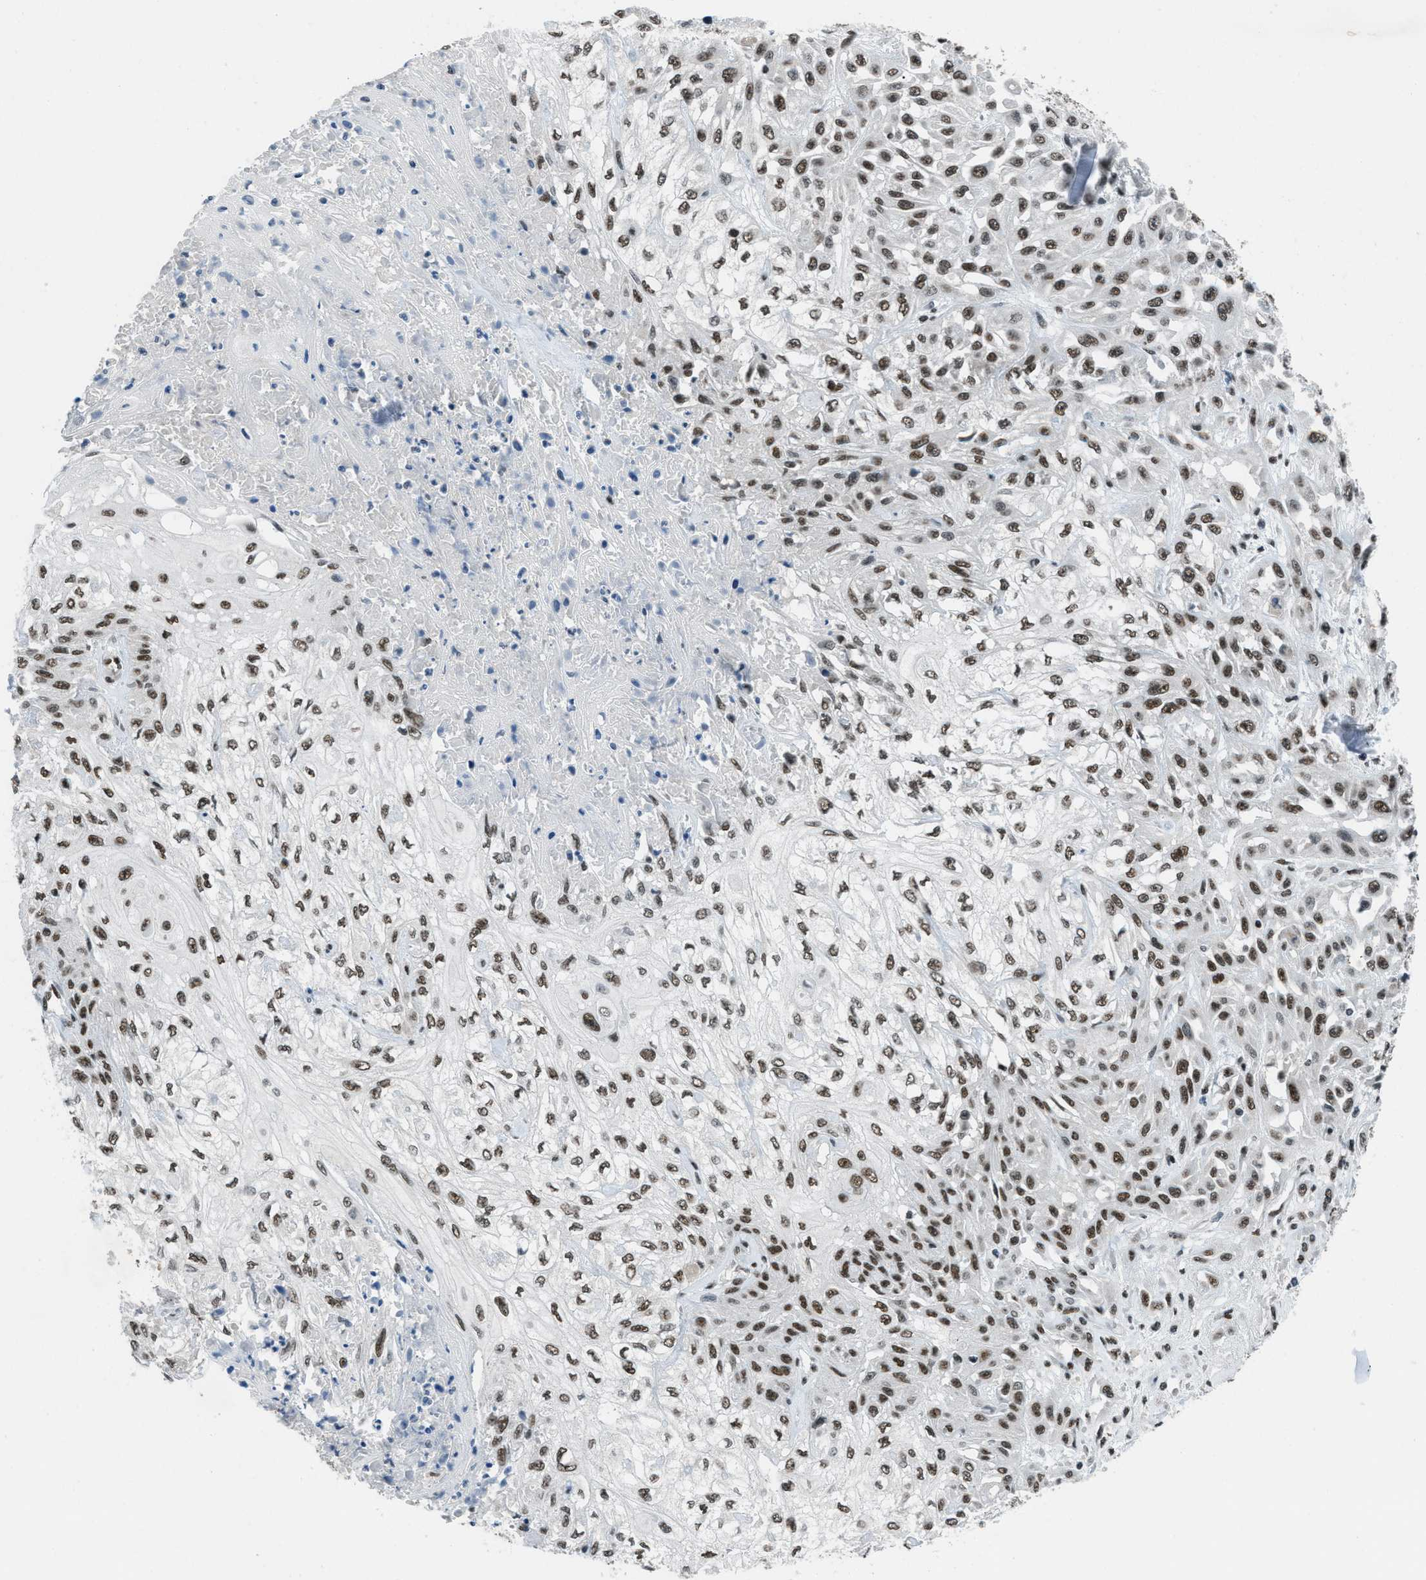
{"staining": {"intensity": "moderate", "quantity": ">75%", "location": "nuclear"}, "tissue": "skin cancer", "cell_type": "Tumor cells", "image_type": "cancer", "snomed": [{"axis": "morphology", "description": "Squamous cell carcinoma, NOS"}, {"axis": "morphology", "description": "Squamous cell carcinoma, metastatic, NOS"}, {"axis": "topography", "description": "Skin"}, {"axis": "topography", "description": "Lymph node"}], "caption": "This image displays immunohistochemistry staining of human skin metastatic squamous cell carcinoma, with medium moderate nuclear positivity in about >75% of tumor cells.", "gene": "GATAD2B", "patient": {"sex": "male", "age": 75}}